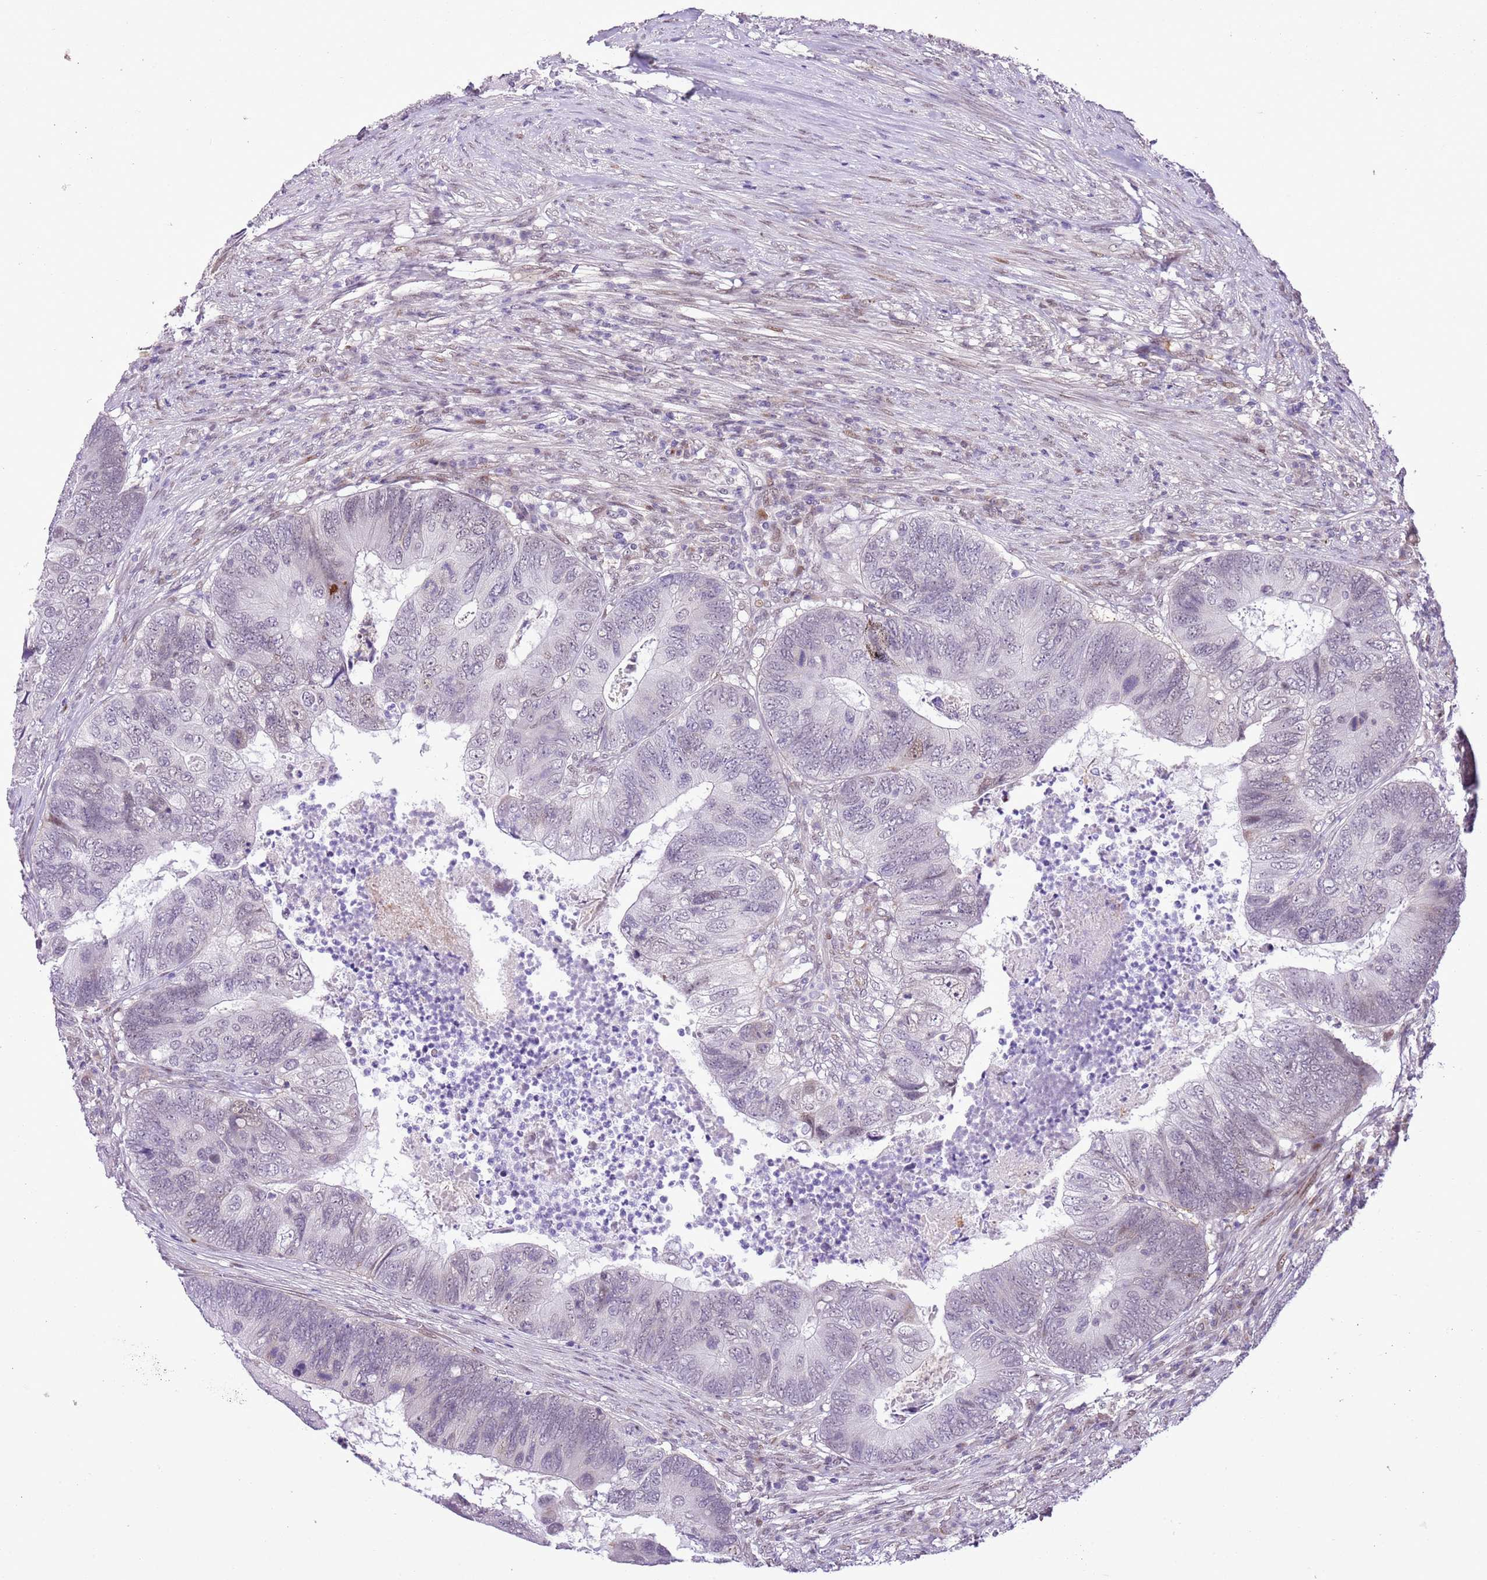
{"staining": {"intensity": "negative", "quantity": "none", "location": "none"}, "tissue": "colorectal cancer", "cell_type": "Tumor cells", "image_type": "cancer", "snomed": [{"axis": "morphology", "description": "Adenocarcinoma, NOS"}, {"axis": "topography", "description": "Colon"}], "caption": "The IHC histopathology image has no significant expression in tumor cells of colorectal cancer (adenocarcinoma) tissue.", "gene": "NACC2", "patient": {"sex": "female", "age": 67}}